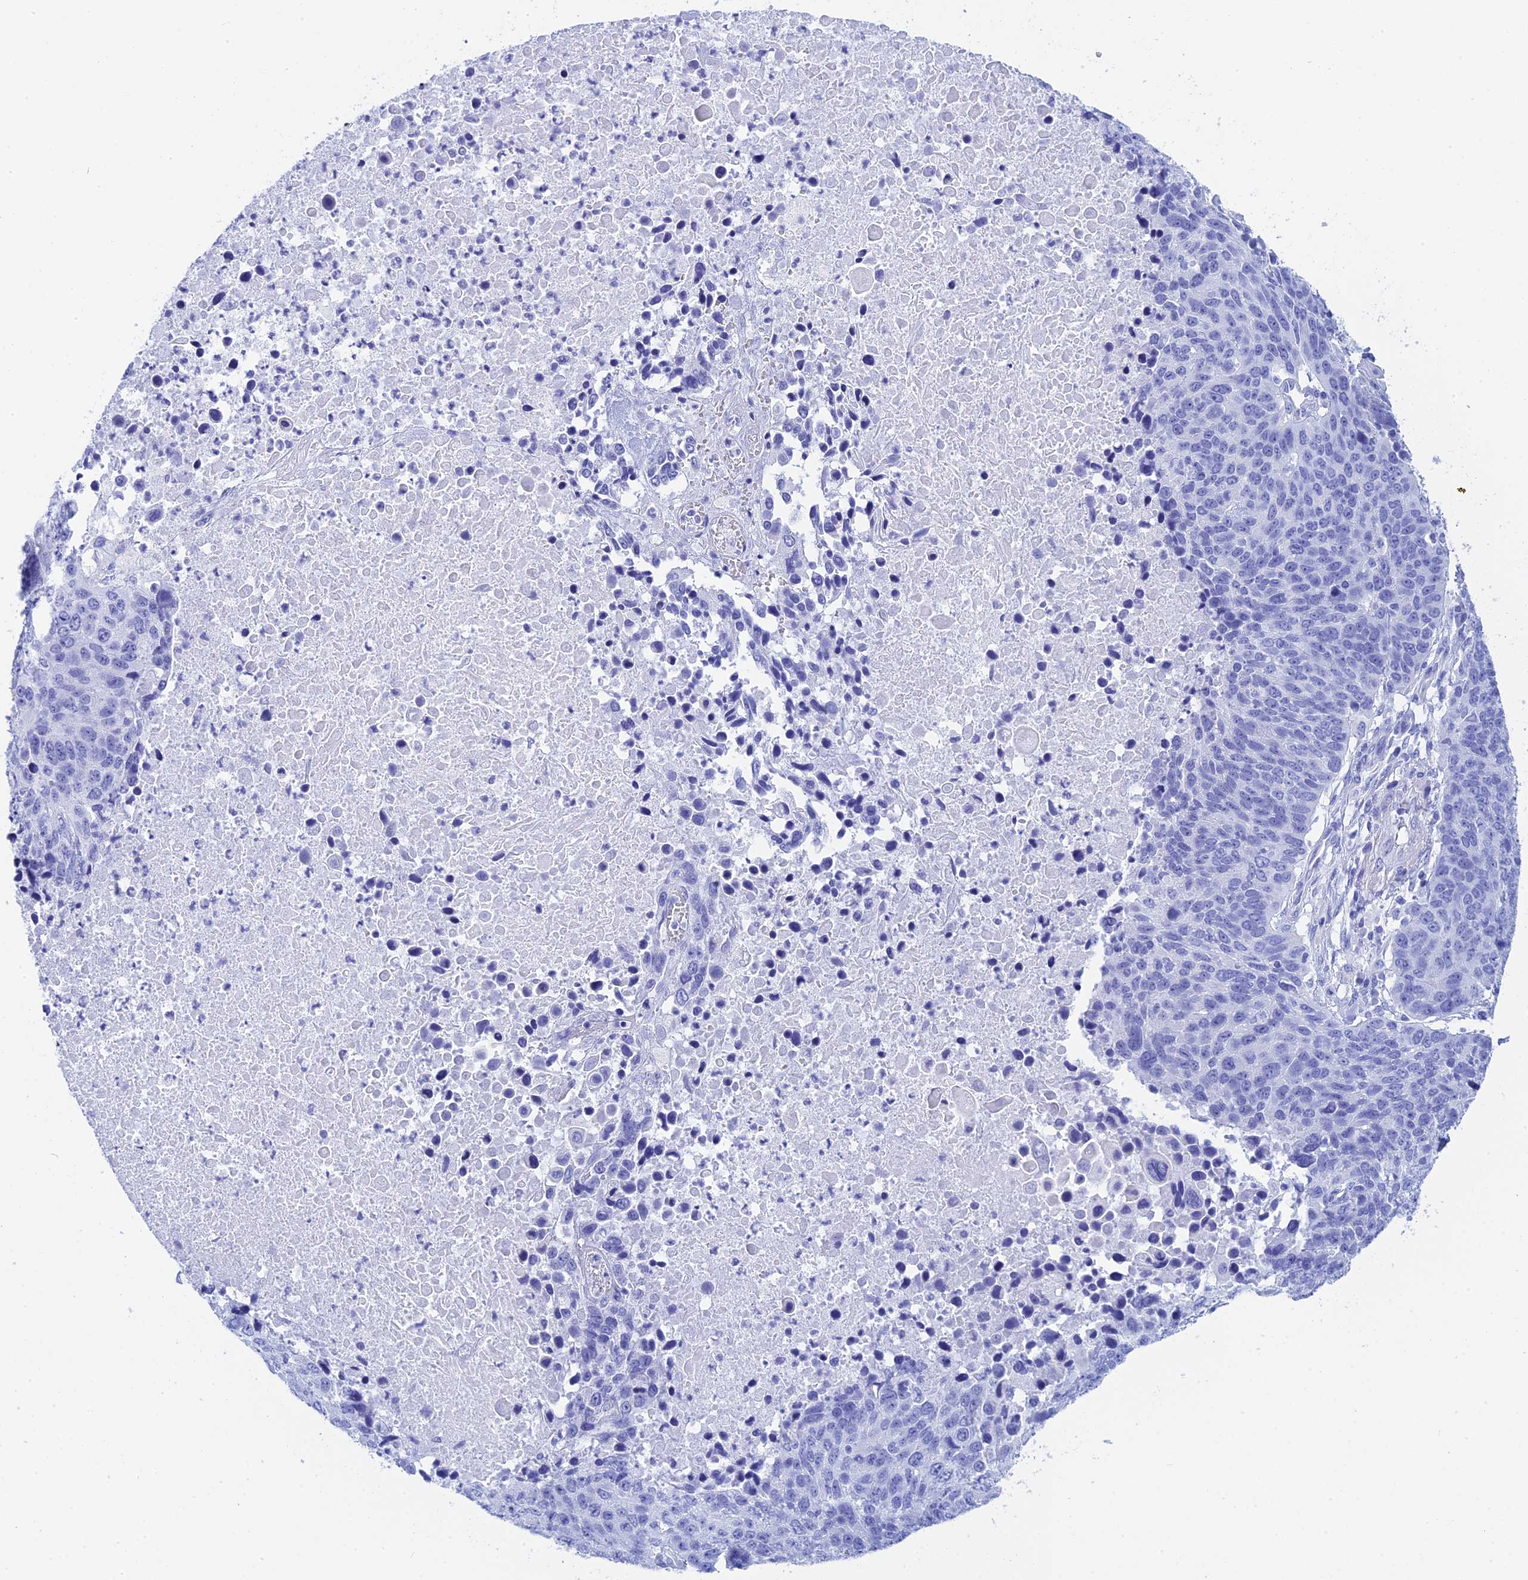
{"staining": {"intensity": "negative", "quantity": "none", "location": "none"}, "tissue": "lung cancer", "cell_type": "Tumor cells", "image_type": "cancer", "snomed": [{"axis": "morphology", "description": "Normal tissue, NOS"}, {"axis": "morphology", "description": "Squamous cell carcinoma, NOS"}, {"axis": "topography", "description": "Lymph node"}, {"axis": "topography", "description": "Lung"}], "caption": "Immunohistochemistry (IHC) of human lung squamous cell carcinoma reveals no staining in tumor cells.", "gene": "TEX101", "patient": {"sex": "male", "age": 66}}